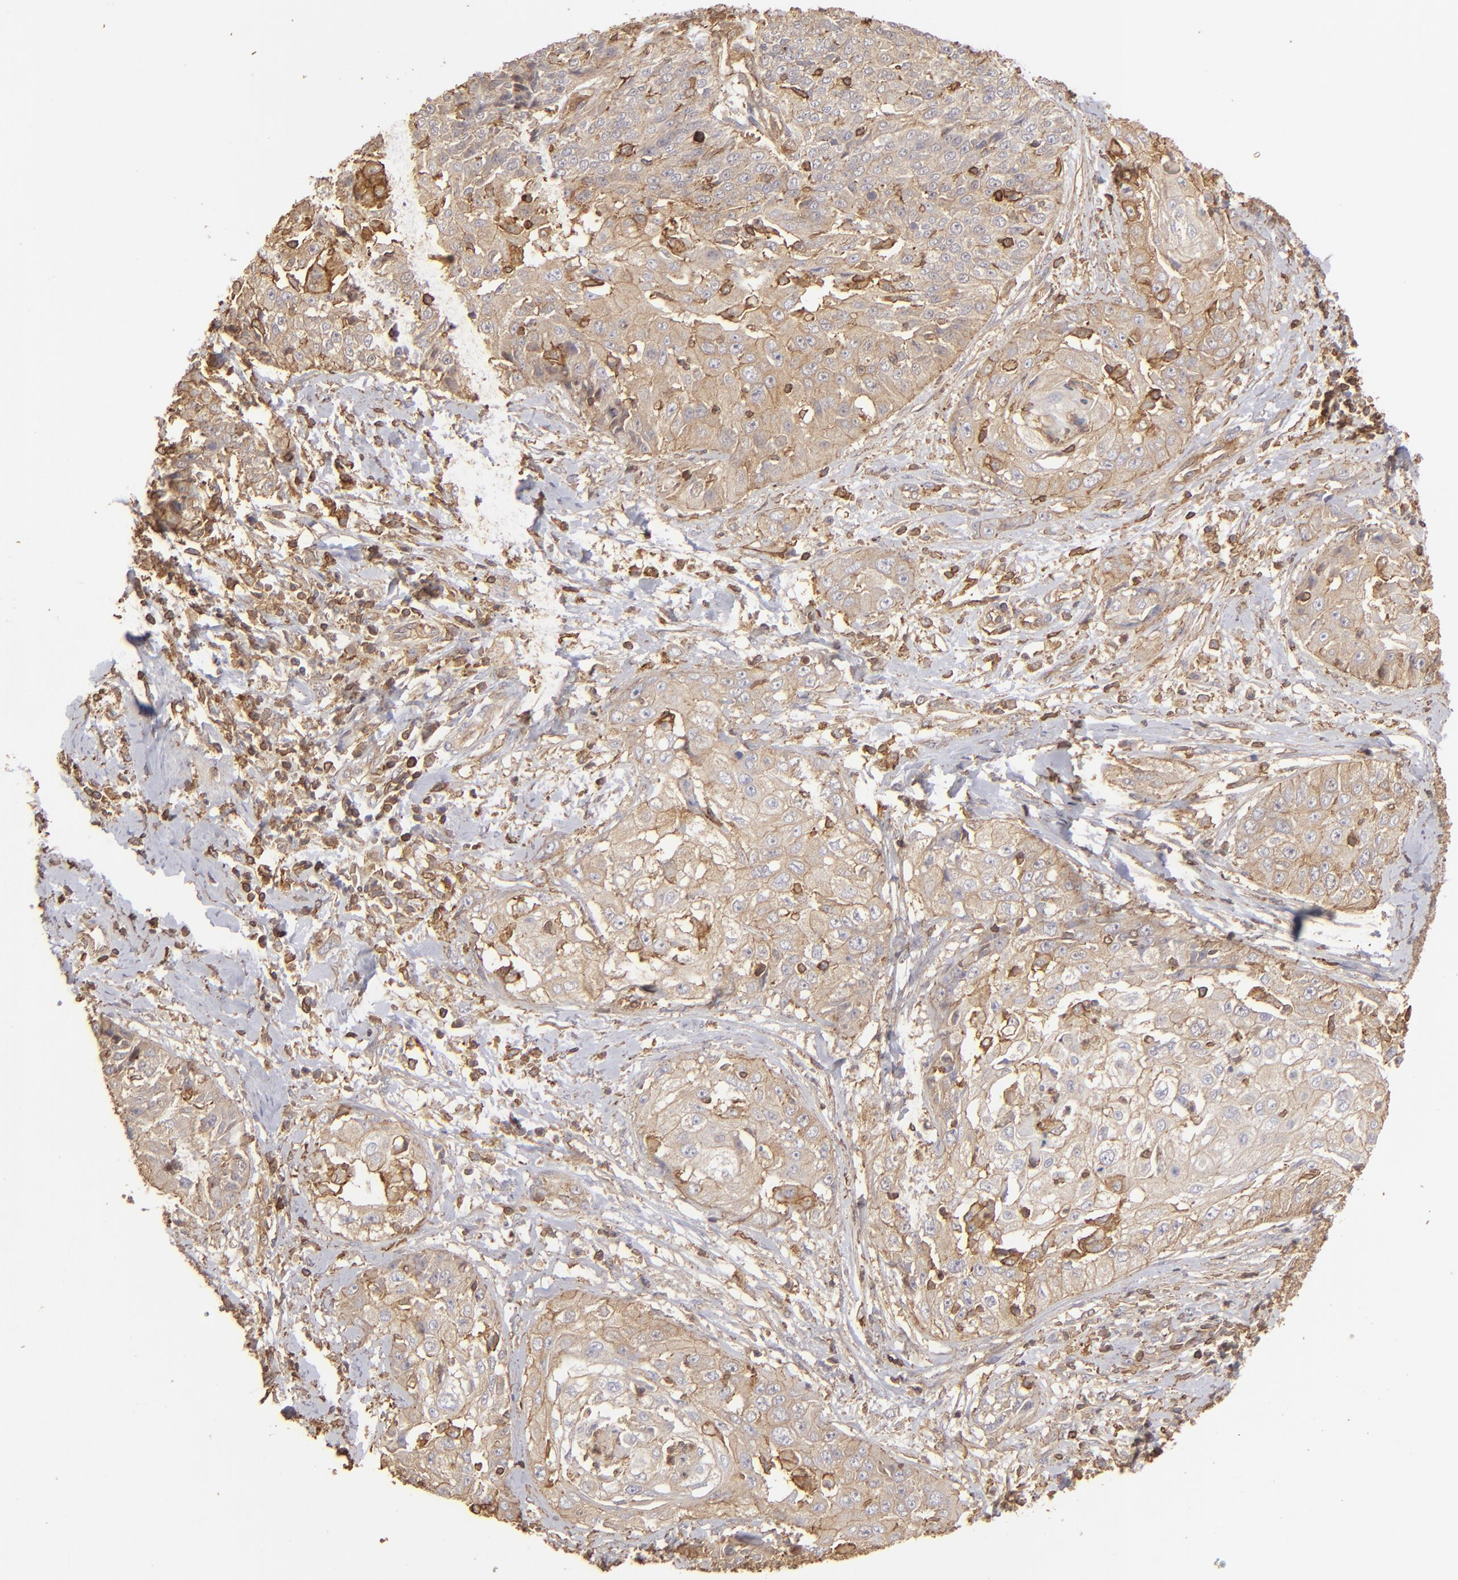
{"staining": {"intensity": "weak", "quantity": ">75%", "location": "cytoplasmic/membranous"}, "tissue": "cervical cancer", "cell_type": "Tumor cells", "image_type": "cancer", "snomed": [{"axis": "morphology", "description": "Squamous cell carcinoma, NOS"}, {"axis": "topography", "description": "Cervix"}], "caption": "Human cervical cancer (squamous cell carcinoma) stained with a protein marker demonstrates weak staining in tumor cells.", "gene": "ACTB", "patient": {"sex": "female", "age": 64}}